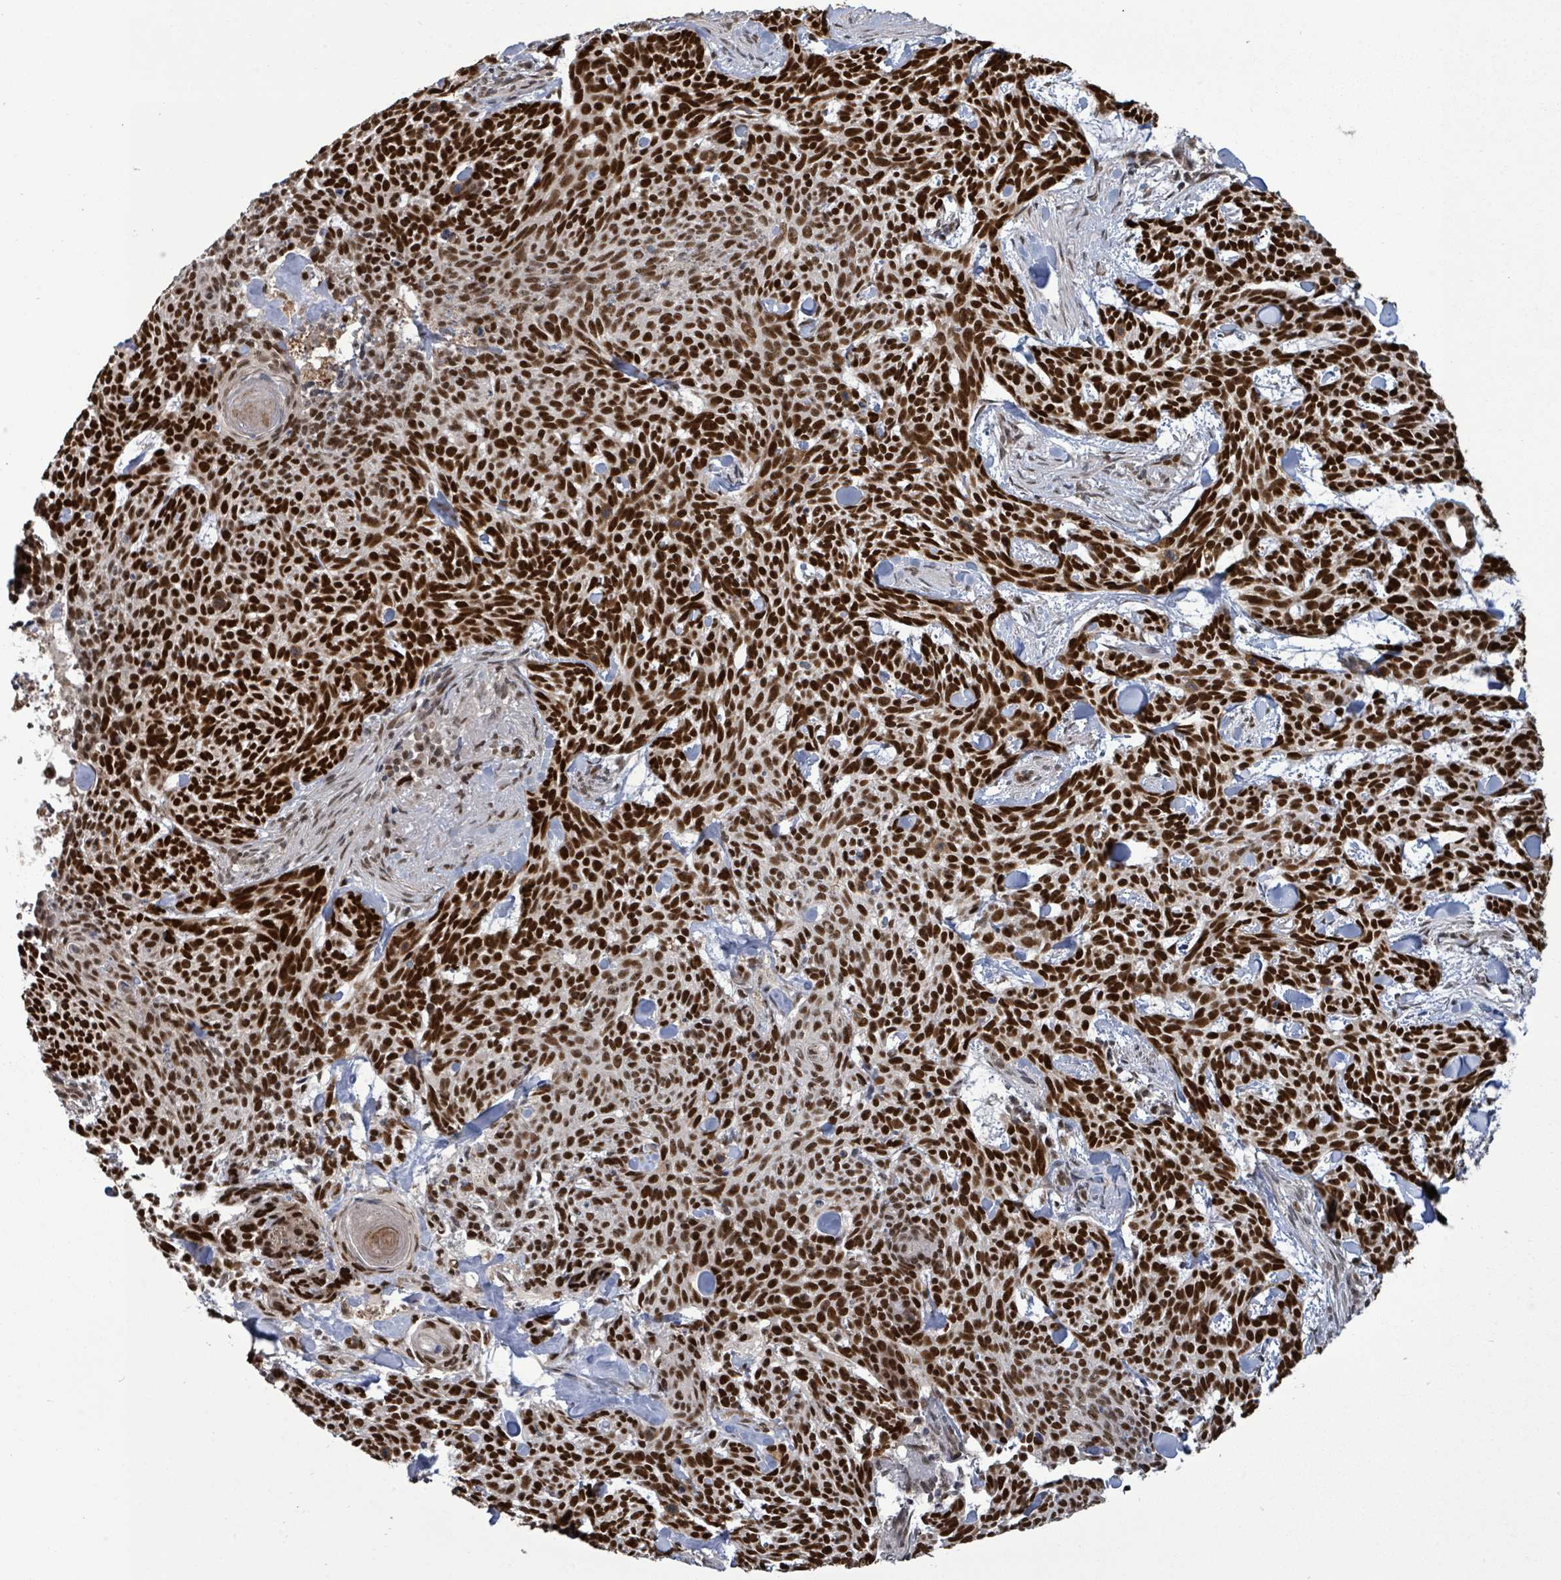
{"staining": {"intensity": "strong", "quantity": ">75%", "location": "nuclear"}, "tissue": "skin cancer", "cell_type": "Tumor cells", "image_type": "cancer", "snomed": [{"axis": "morphology", "description": "Basal cell carcinoma"}, {"axis": "topography", "description": "Skin"}], "caption": "Immunohistochemical staining of human skin cancer demonstrates strong nuclear protein staining in about >75% of tumor cells. (DAB = brown stain, brightfield microscopy at high magnification).", "gene": "PATZ1", "patient": {"sex": "female", "age": 93}}